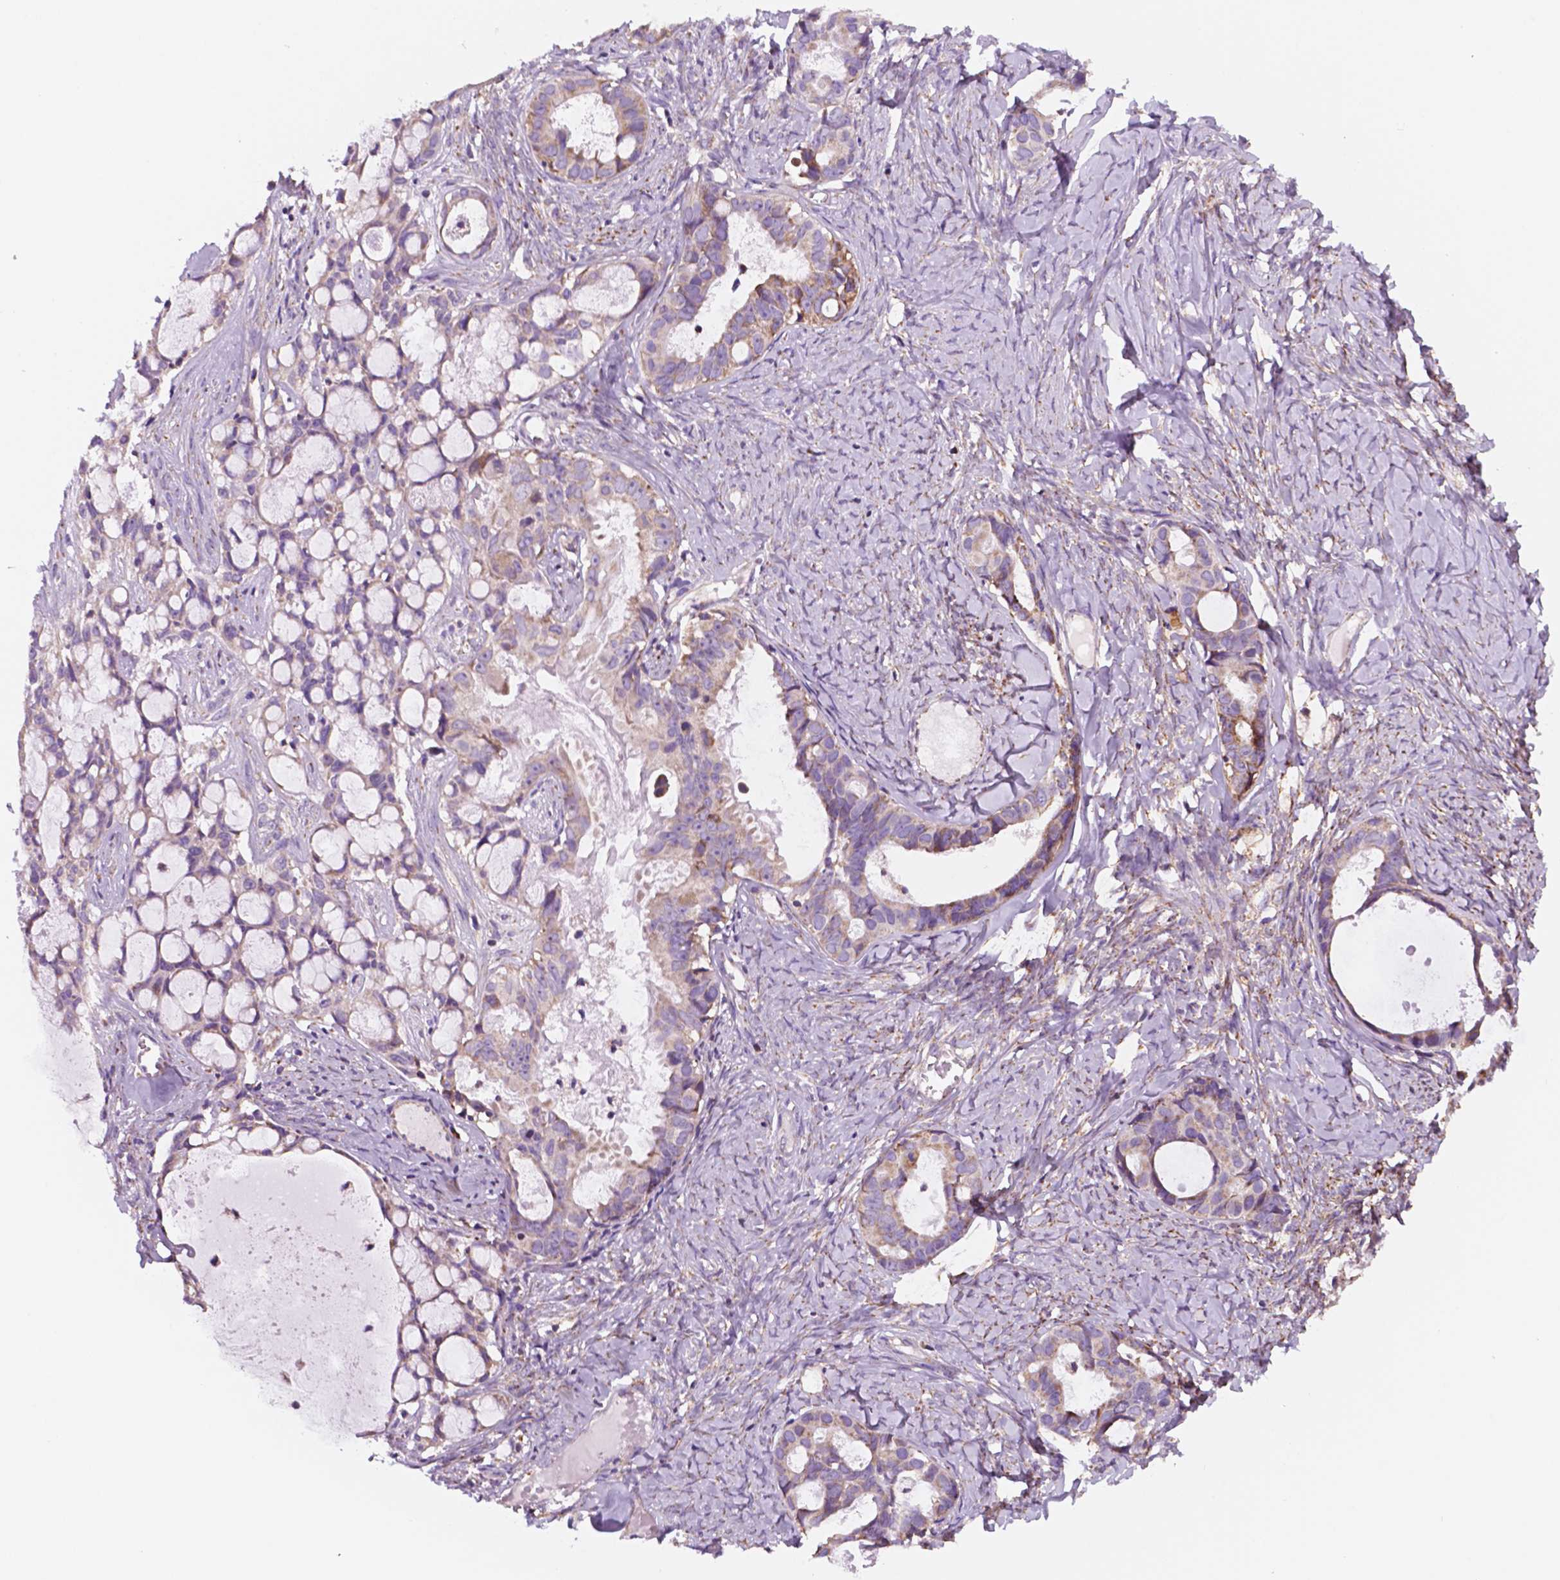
{"staining": {"intensity": "weak", "quantity": ">75%", "location": "cytoplasmic/membranous"}, "tissue": "ovarian cancer", "cell_type": "Tumor cells", "image_type": "cancer", "snomed": [{"axis": "morphology", "description": "Cystadenocarcinoma, serous, NOS"}, {"axis": "topography", "description": "Ovary"}], "caption": "Ovarian cancer (serous cystadenocarcinoma) was stained to show a protein in brown. There is low levels of weak cytoplasmic/membranous staining in approximately >75% of tumor cells.", "gene": "GEMIN4", "patient": {"sex": "female", "age": 69}}